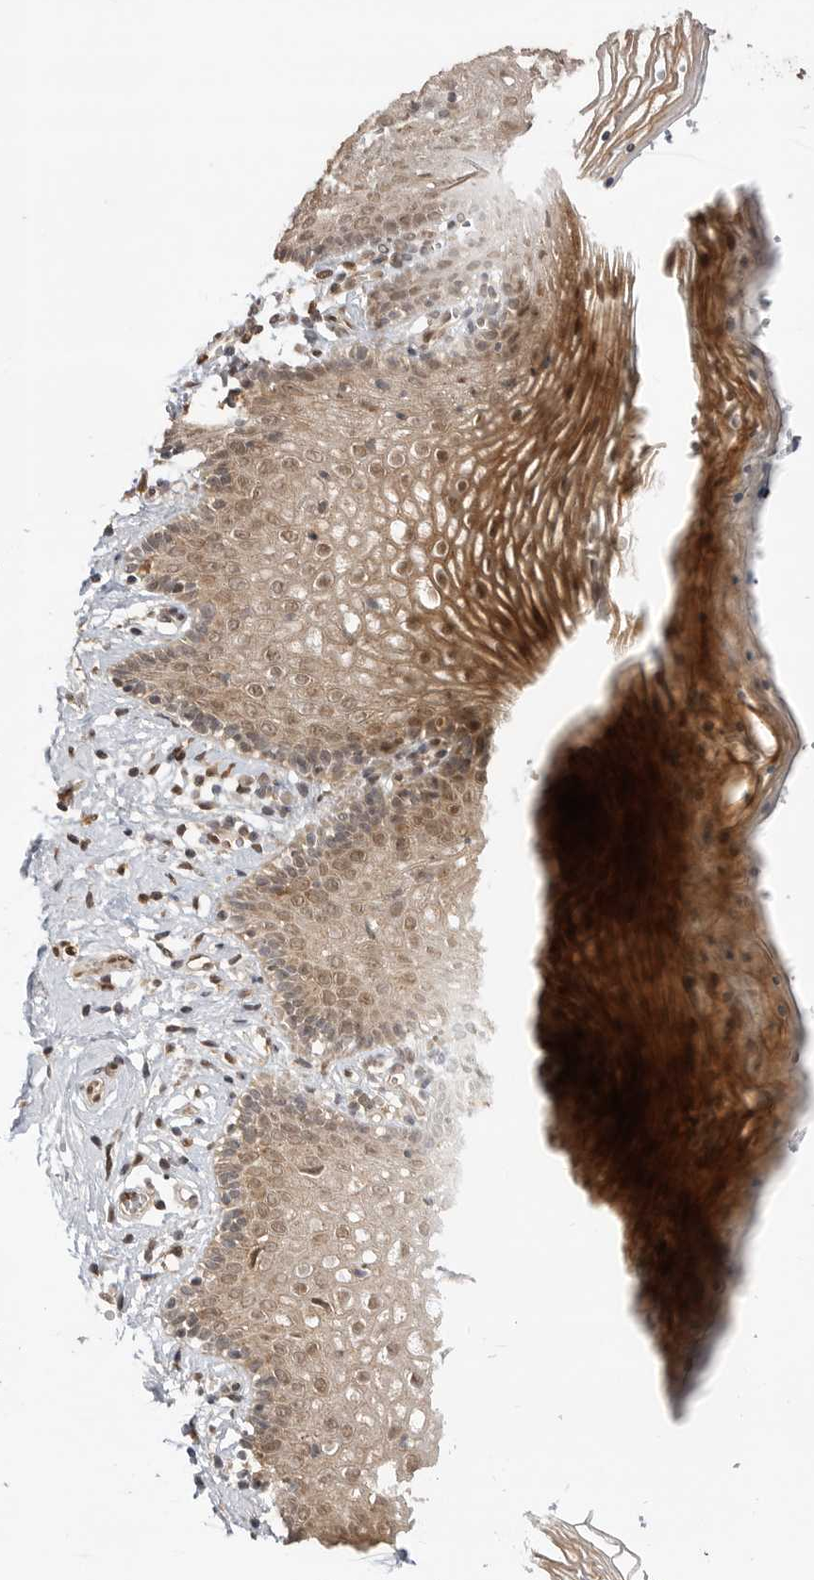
{"staining": {"intensity": "moderate", "quantity": ">75%", "location": "cytoplasmic/membranous,nuclear"}, "tissue": "vagina", "cell_type": "Squamous epithelial cells", "image_type": "normal", "snomed": [{"axis": "morphology", "description": "Normal tissue, NOS"}, {"axis": "topography", "description": "Vagina"}], "caption": "Vagina stained with immunohistochemistry (IHC) exhibits moderate cytoplasmic/membranous,nuclear staining in about >75% of squamous epithelial cells. The protein of interest is shown in brown color, while the nuclei are stained blue.", "gene": "ALKAL1", "patient": {"sex": "female", "age": 32}}